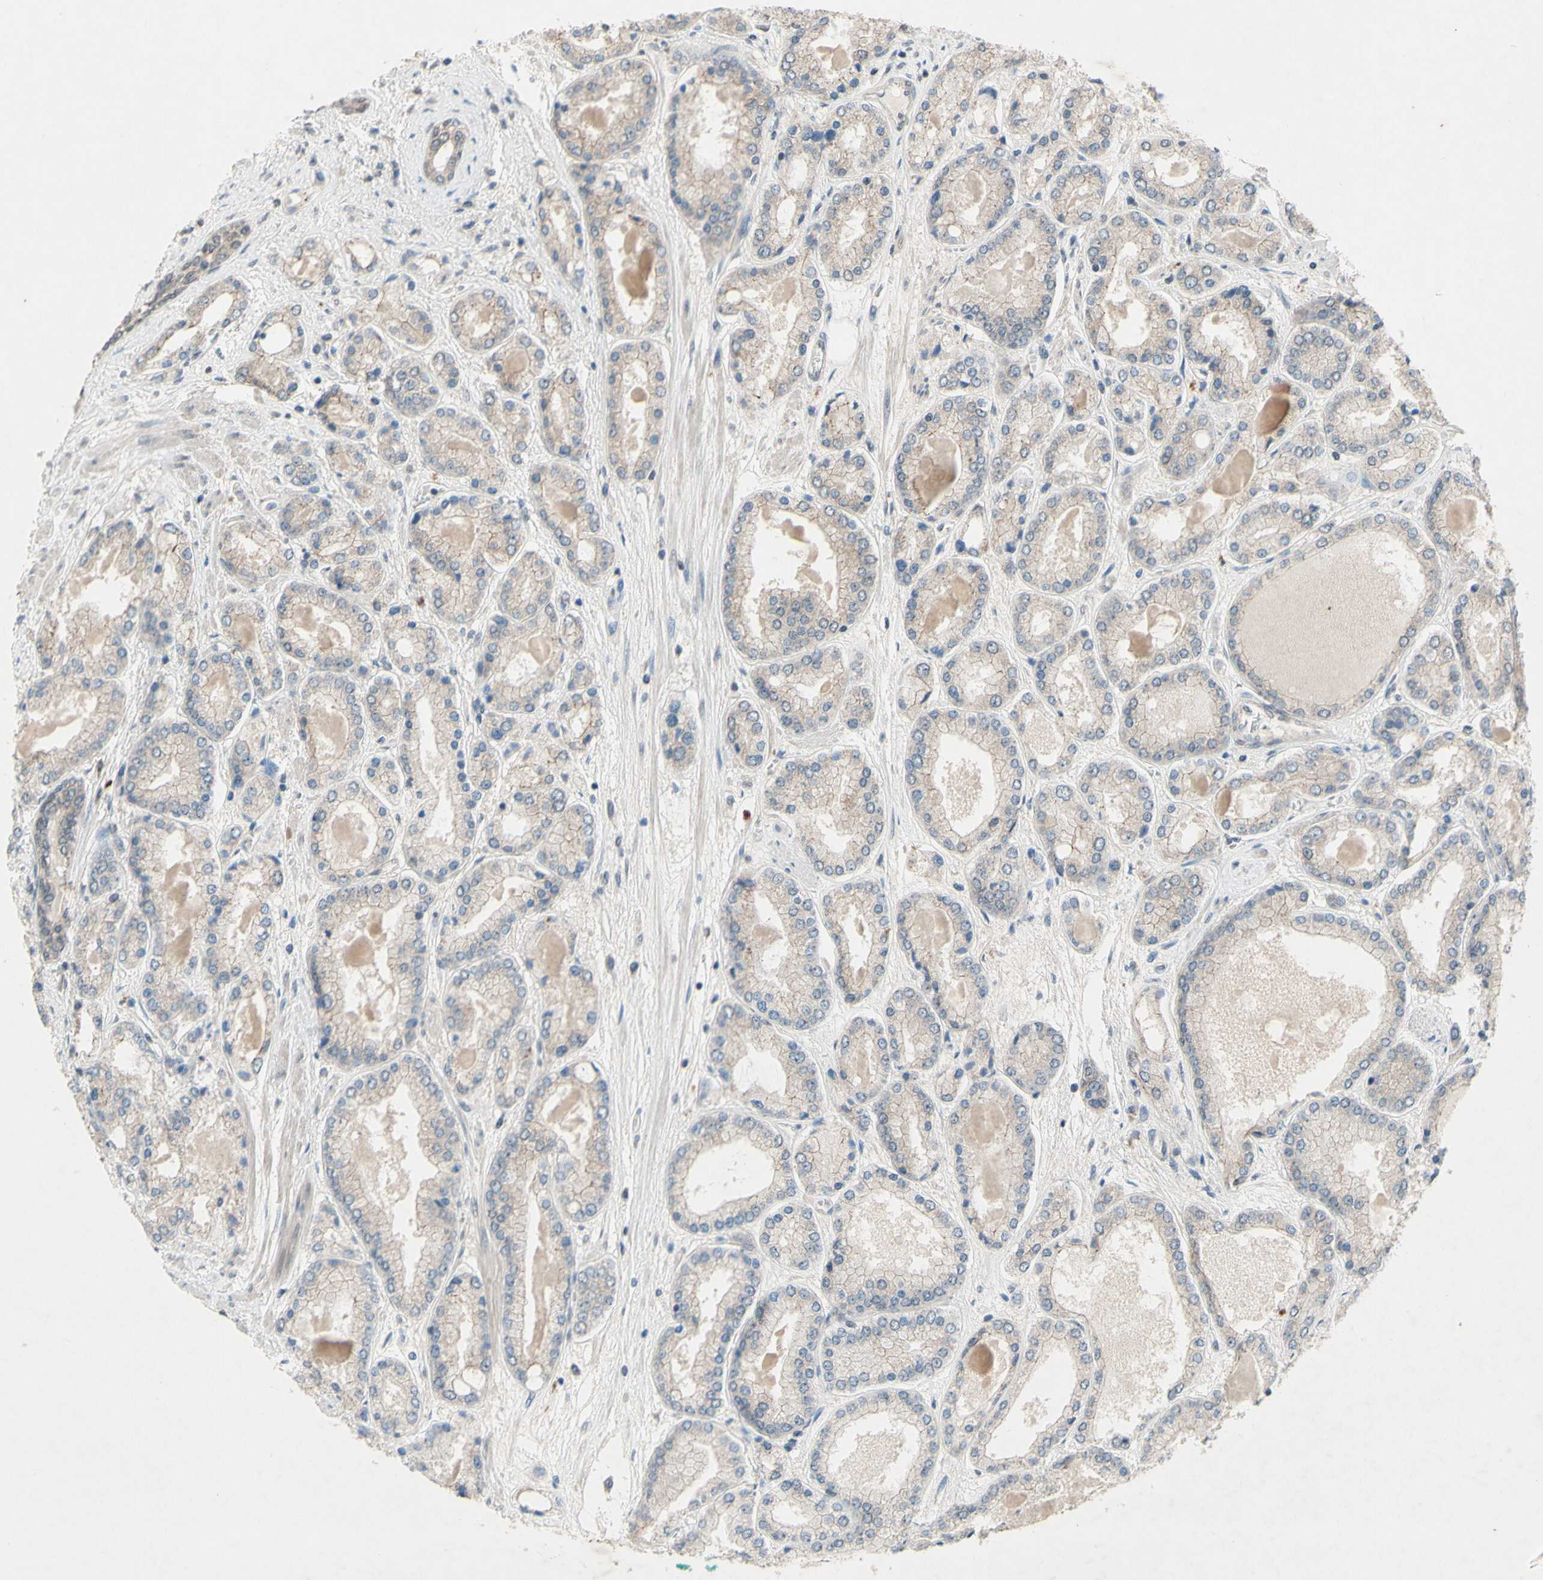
{"staining": {"intensity": "weak", "quantity": ">75%", "location": "cytoplasmic/membranous"}, "tissue": "prostate cancer", "cell_type": "Tumor cells", "image_type": "cancer", "snomed": [{"axis": "morphology", "description": "Adenocarcinoma, High grade"}, {"axis": "topography", "description": "Prostate"}], "caption": "Approximately >75% of tumor cells in human prostate cancer demonstrate weak cytoplasmic/membranous protein positivity as visualized by brown immunohistochemical staining.", "gene": "CDCP1", "patient": {"sex": "male", "age": 59}}